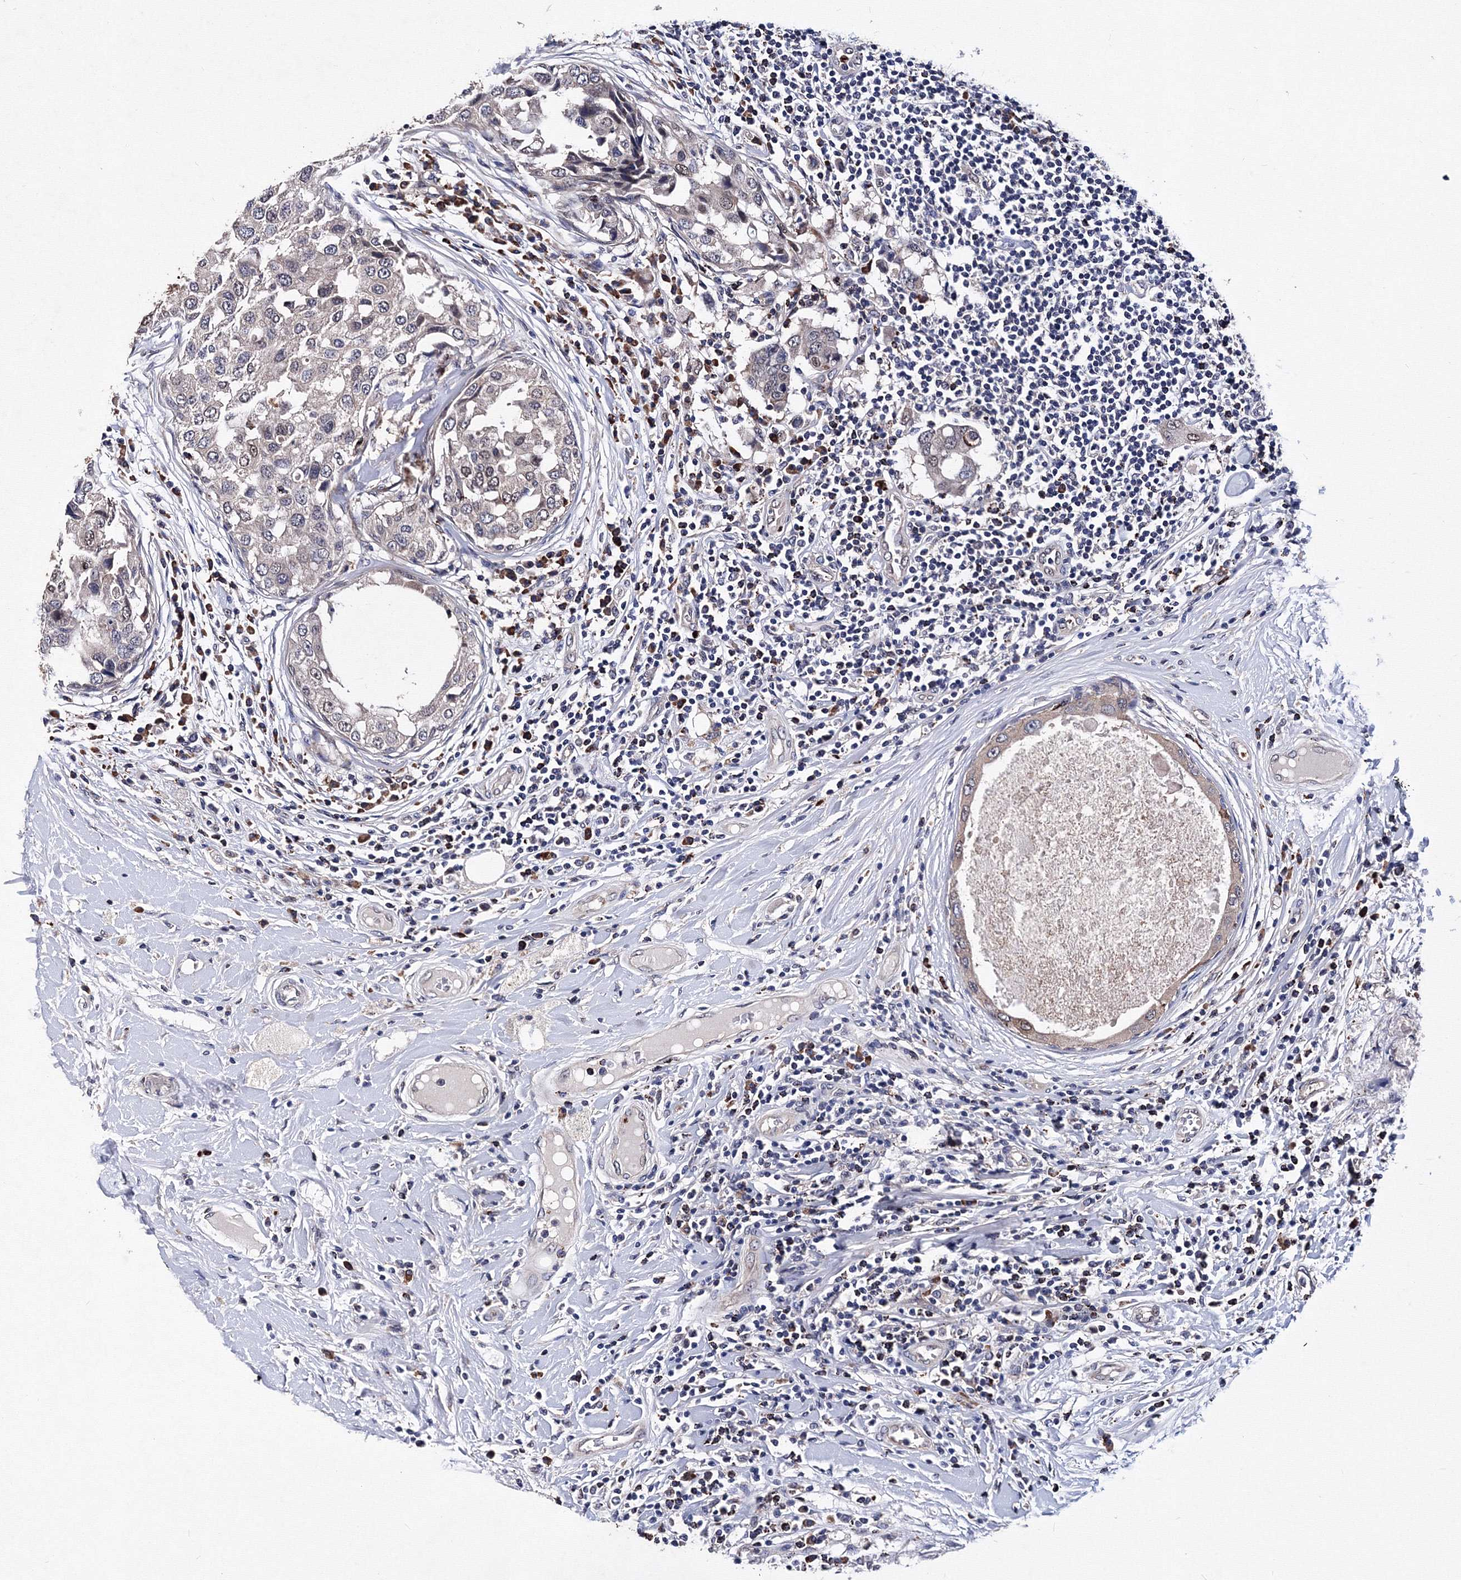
{"staining": {"intensity": "weak", "quantity": "<25%", "location": "cytoplasmic/membranous"}, "tissue": "breast cancer", "cell_type": "Tumor cells", "image_type": "cancer", "snomed": [{"axis": "morphology", "description": "Duct carcinoma"}, {"axis": "topography", "description": "Breast"}], "caption": "An image of infiltrating ductal carcinoma (breast) stained for a protein demonstrates no brown staining in tumor cells. Nuclei are stained in blue.", "gene": "PHYKPL", "patient": {"sex": "female", "age": 27}}